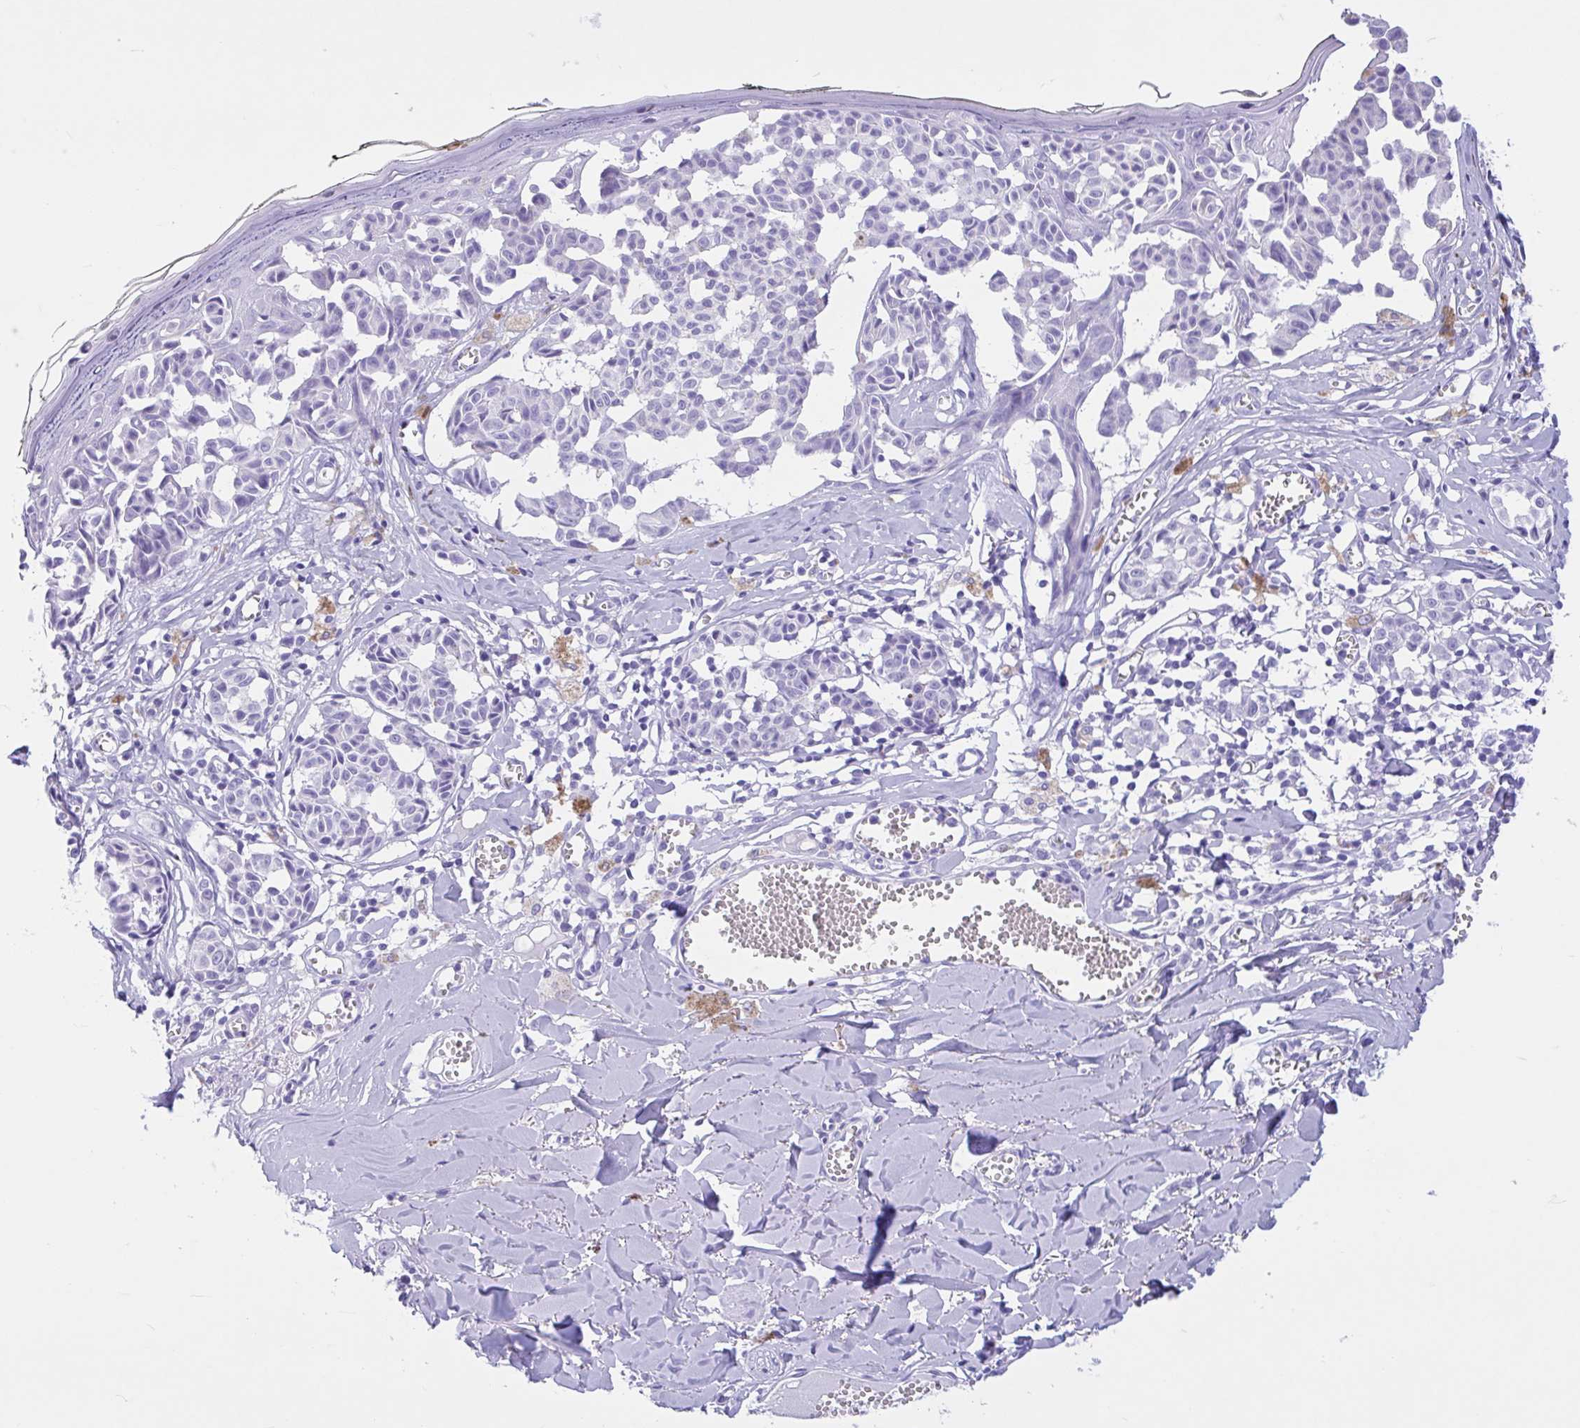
{"staining": {"intensity": "negative", "quantity": "none", "location": "none"}, "tissue": "melanoma", "cell_type": "Tumor cells", "image_type": "cancer", "snomed": [{"axis": "morphology", "description": "Malignant melanoma, NOS"}, {"axis": "topography", "description": "Skin"}], "caption": "A micrograph of human malignant melanoma is negative for staining in tumor cells.", "gene": "OR4N4", "patient": {"sex": "female", "age": 43}}